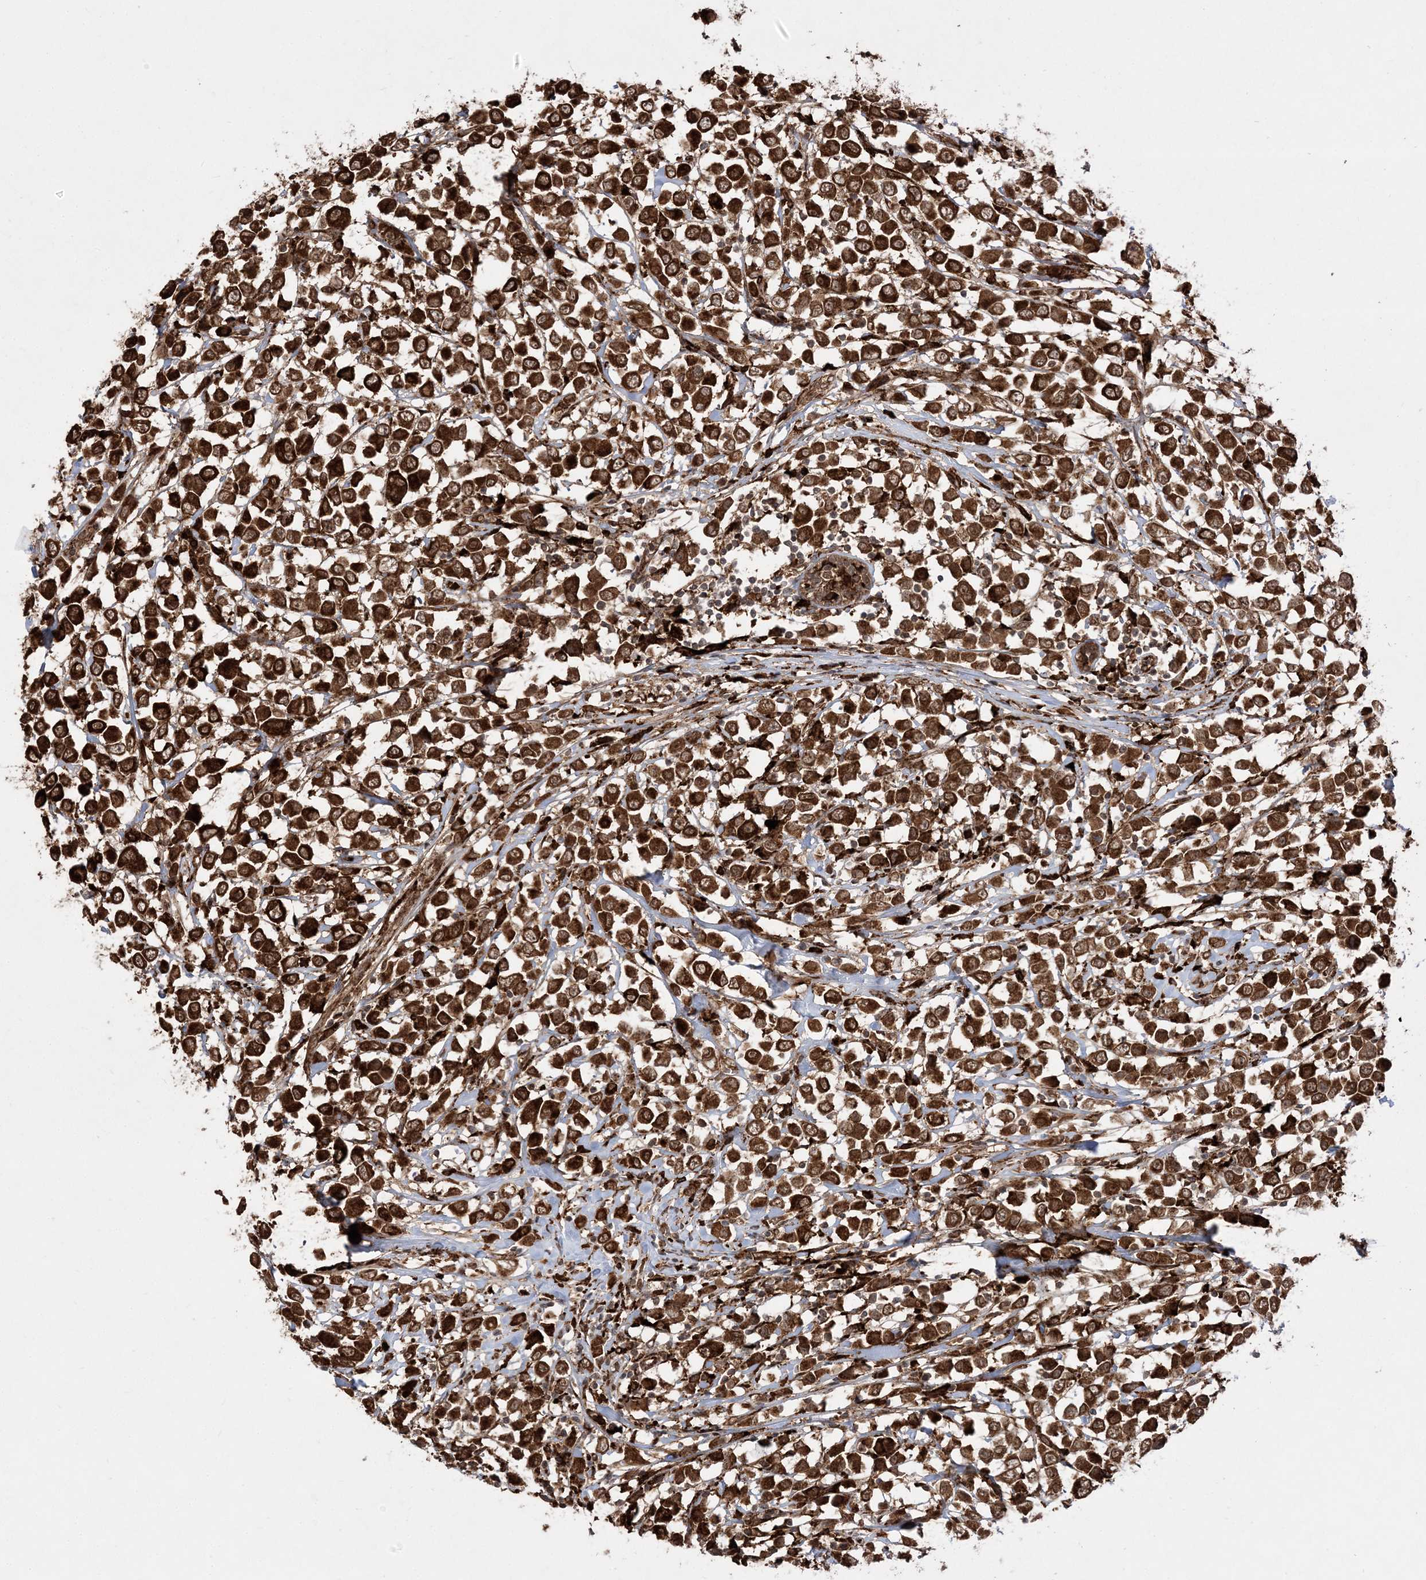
{"staining": {"intensity": "strong", "quantity": ">75%", "location": "cytoplasmic/membranous,nuclear"}, "tissue": "breast cancer", "cell_type": "Tumor cells", "image_type": "cancer", "snomed": [{"axis": "morphology", "description": "Duct carcinoma"}, {"axis": "topography", "description": "Breast"}], "caption": "Breast infiltrating ductal carcinoma was stained to show a protein in brown. There is high levels of strong cytoplasmic/membranous and nuclear staining in about >75% of tumor cells. (brown staining indicates protein expression, while blue staining denotes nuclei).", "gene": "EPC2", "patient": {"sex": "female", "age": 61}}